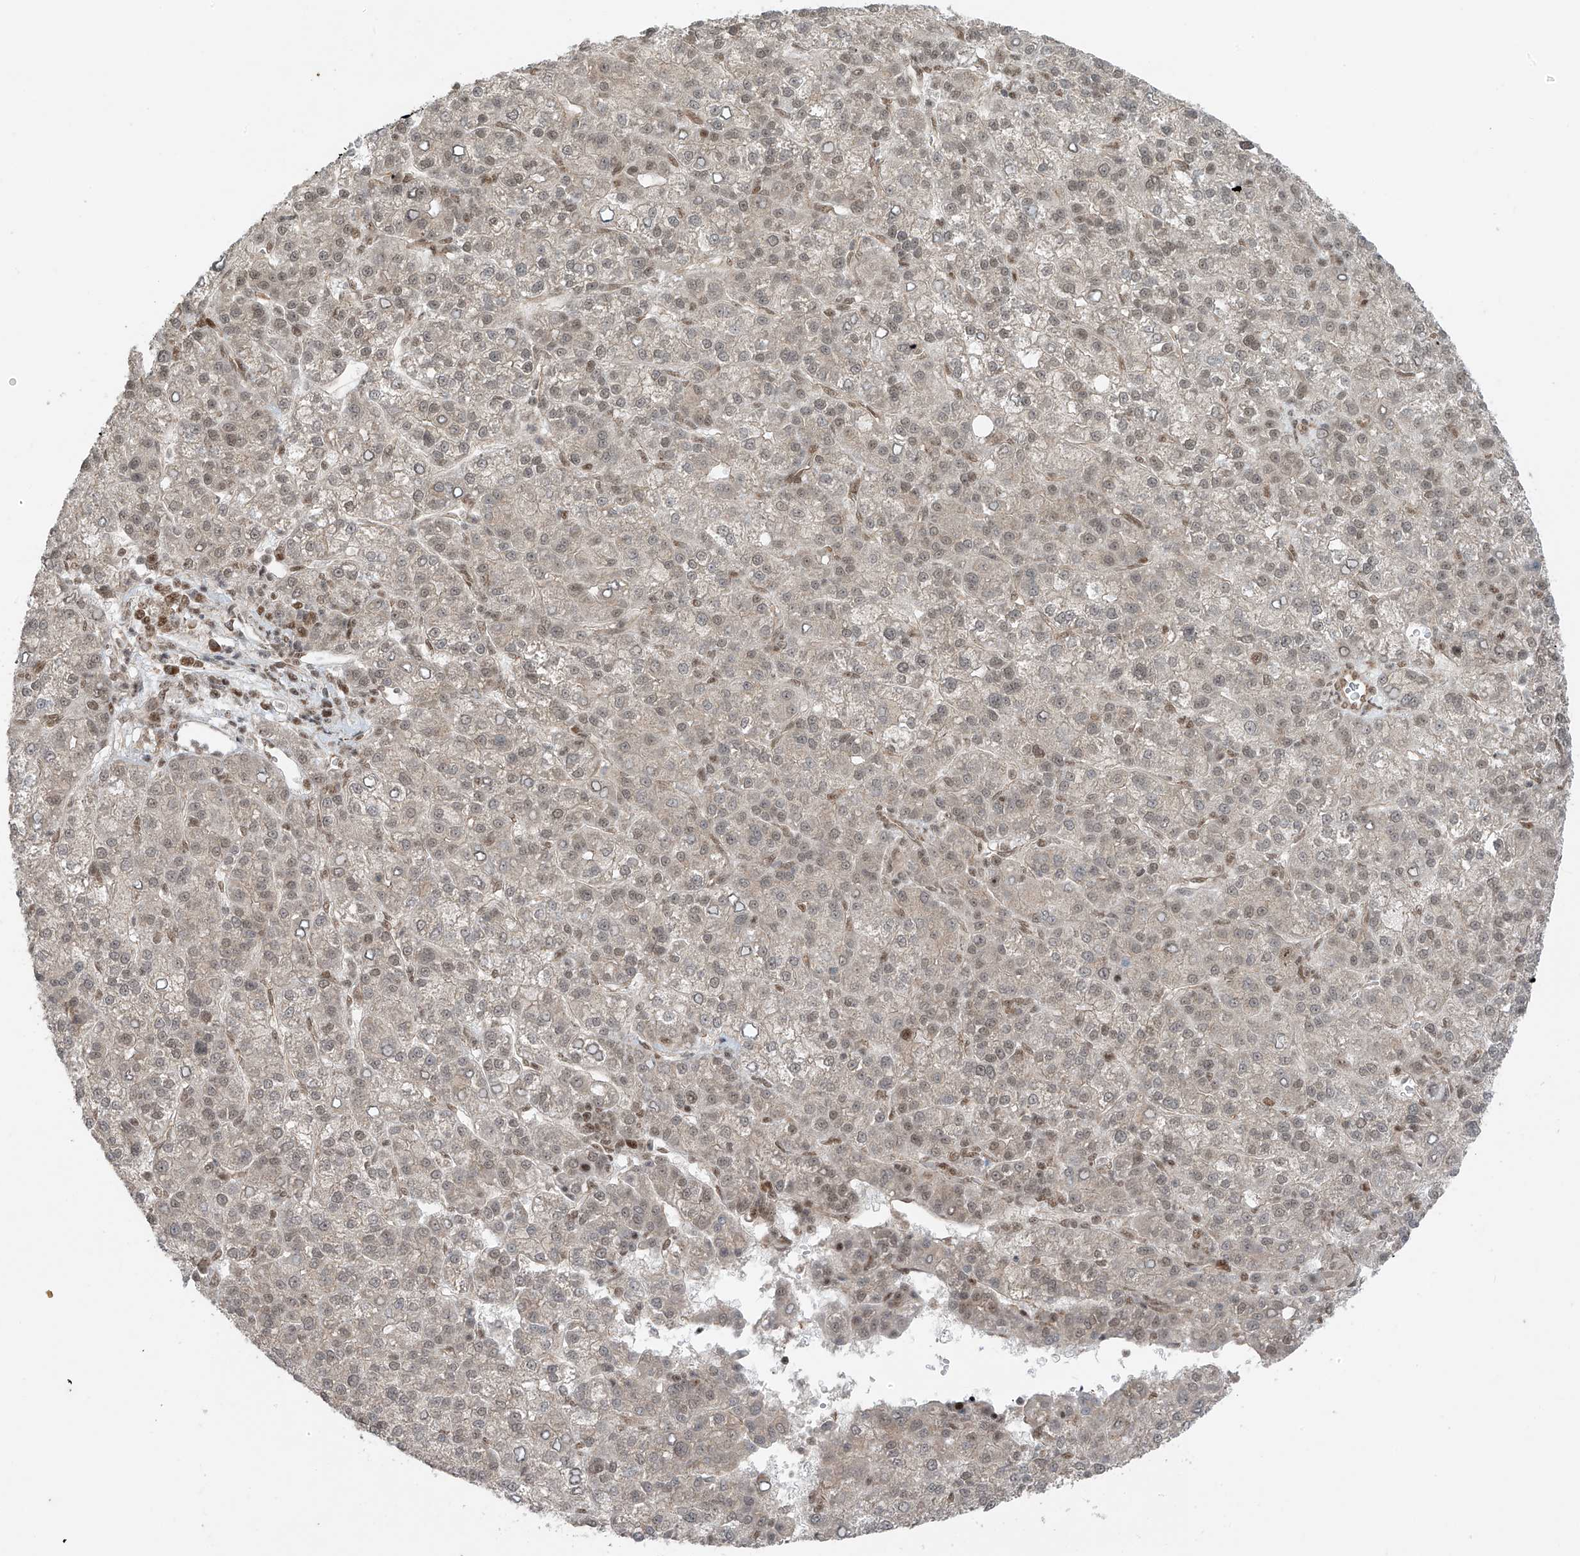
{"staining": {"intensity": "negative", "quantity": "none", "location": "none"}, "tissue": "liver cancer", "cell_type": "Tumor cells", "image_type": "cancer", "snomed": [{"axis": "morphology", "description": "Carcinoma, Hepatocellular, NOS"}, {"axis": "topography", "description": "Liver"}], "caption": "Immunohistochemistry of human liver cancer (hepatocellular carcinoma) demonstrates no expression in tumor cells.", "gene": "ARHGEF3", "patient": {"sex": "female", "age": 58}}